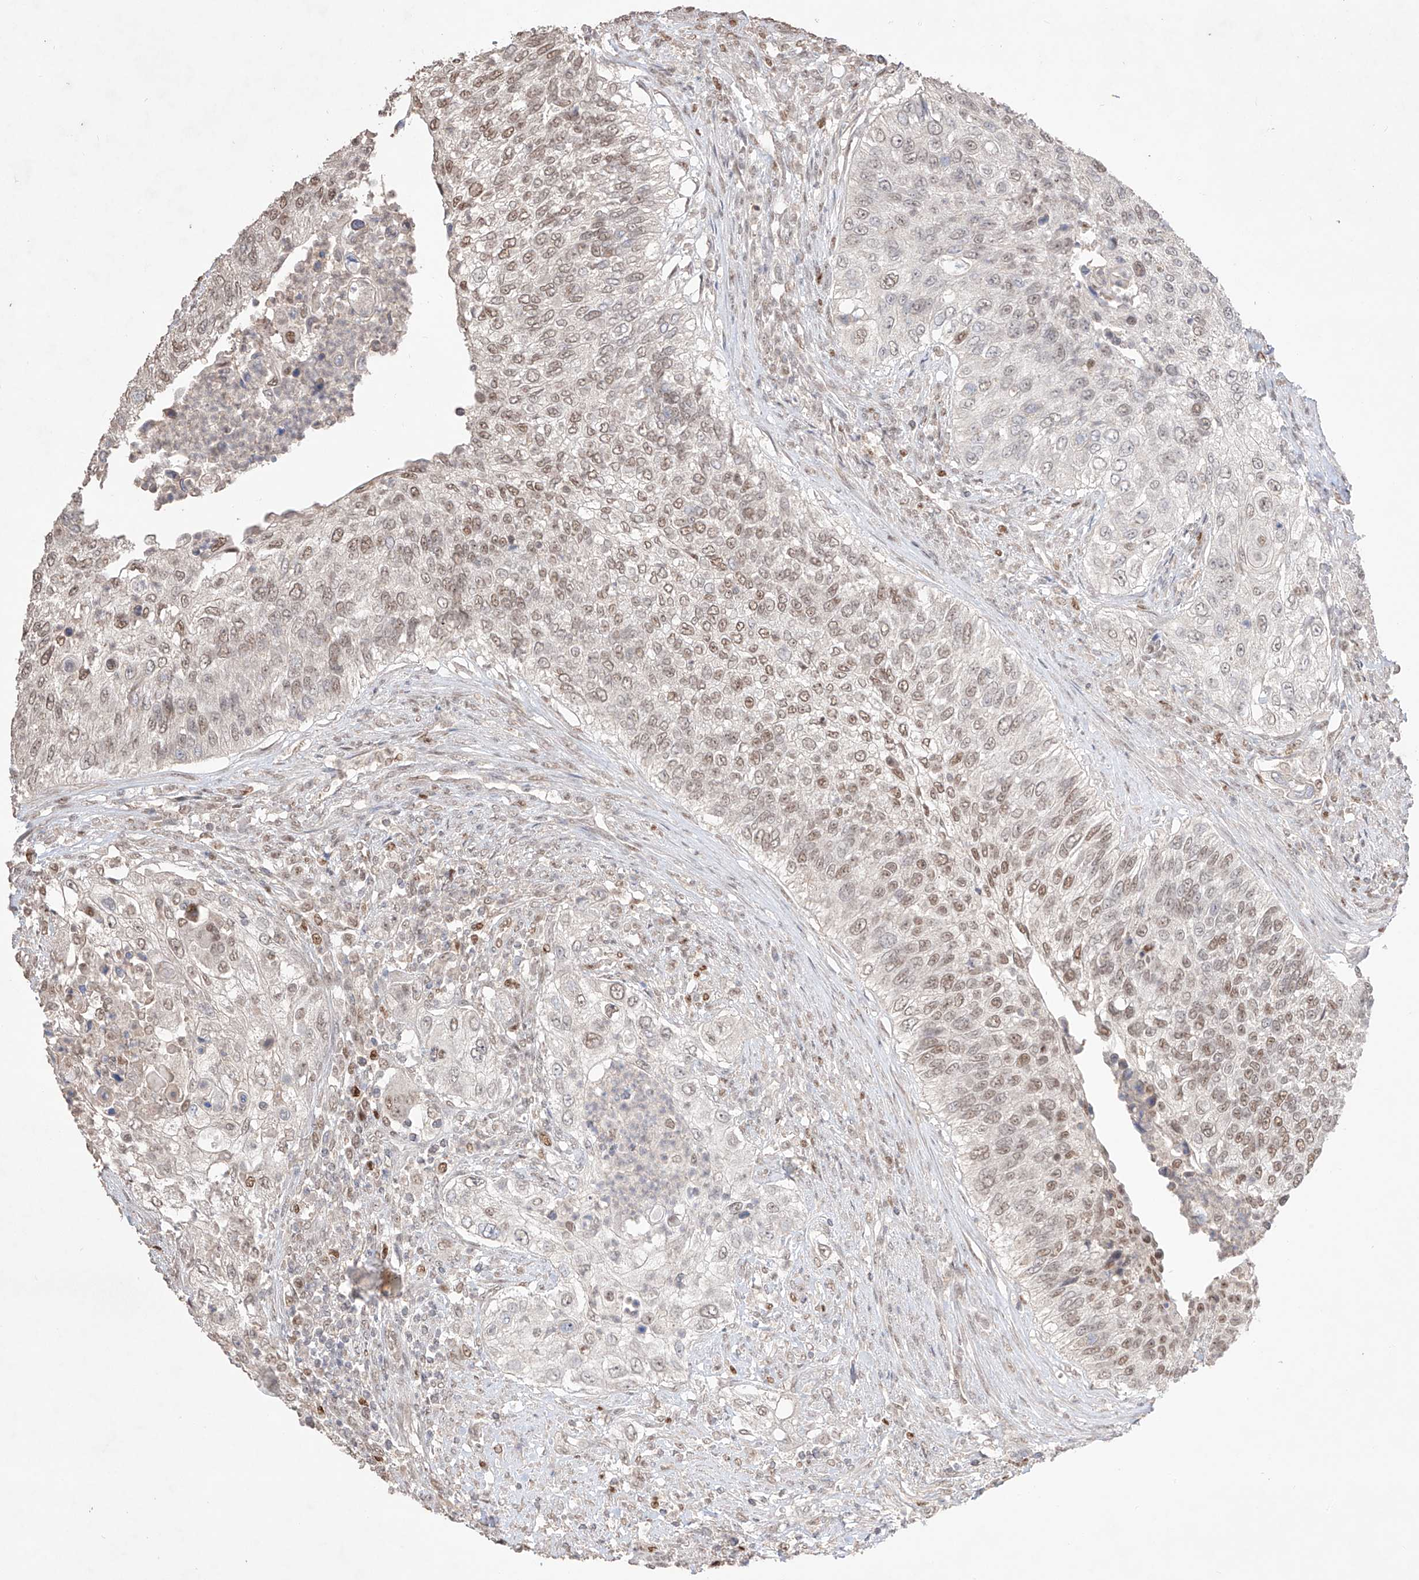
{"staining": {"intensity": "moderate", "quantity": "25%-75%", "location": "nuclear"}, "tissue": "urothelial cancer", "cell_type": "Tumor cells", "image_type": "cancer", "snomed": [{"axis": "morphology", "description": "Urothelial carcinoma, High grade"}, {"axis": "topography", "description": "Urinary bladder"}], "caption": "Tumor cells exhibit medium levels of moderate nuclear expression in approximately 25%-75% of cells in human urothelial cancer. (DAB = brown stain, brightfield microscopy at high magnification).", "gene": "APIP", "patient": {"sex": "female", "age": 60}}